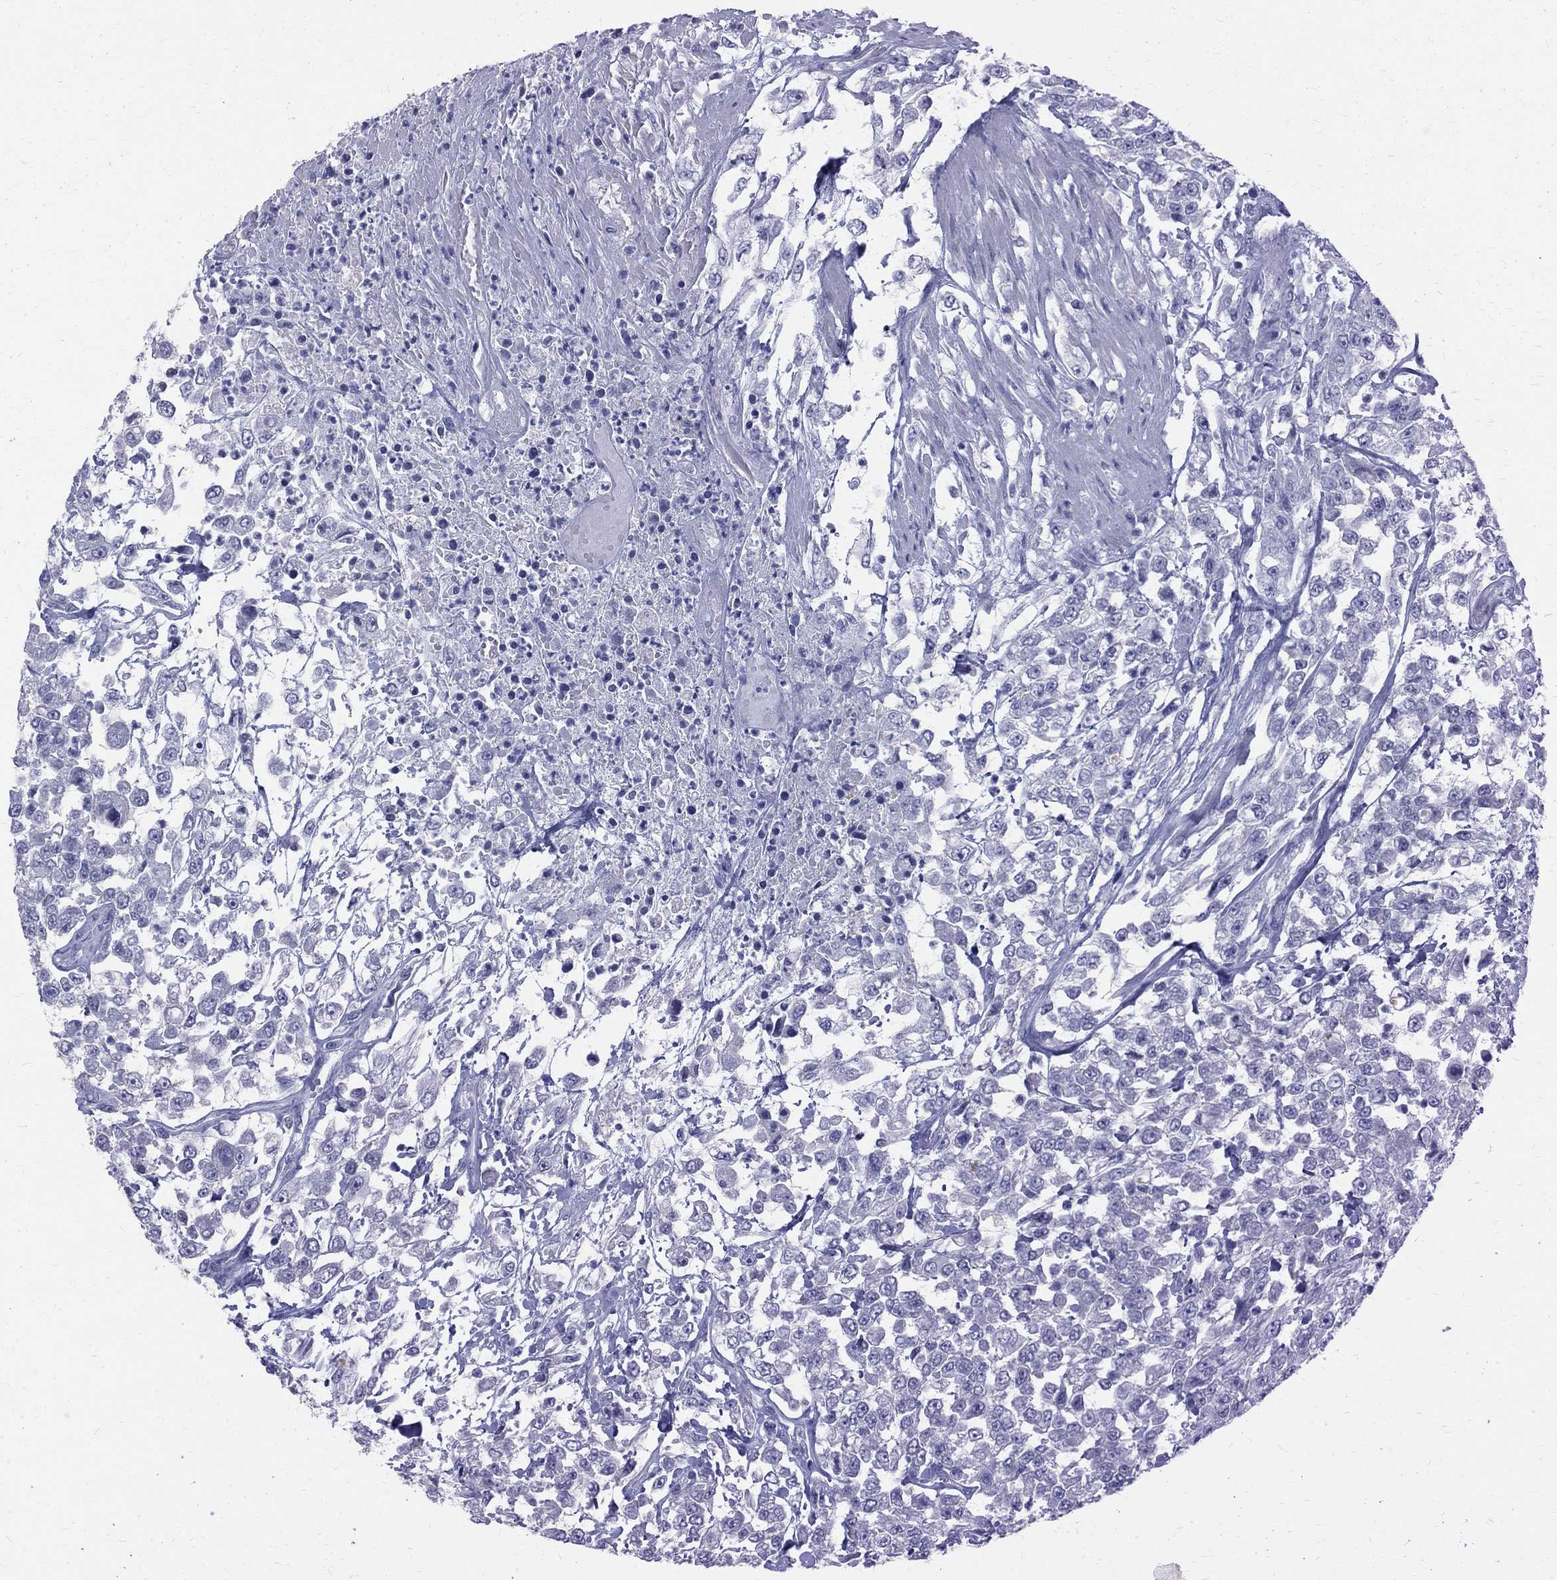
{"staining": {"intensity": "negative", "quantity": "none", "location": "none"}, "tissue": "urothelial cancer", "cell_type": "Tumor cells", "image_type": "cancer", "snomed": [{"axis": "morphology", "description": "Urothelial carcinoma, High grade"}, {"axis": "topography", "description": "Urinary bladder"}], "caption": "Tumor cells are negative for brown protein staining in urothelial cancer.", "gene": "MAGEB6", "patient": {"sex": "male", "age": 46}}